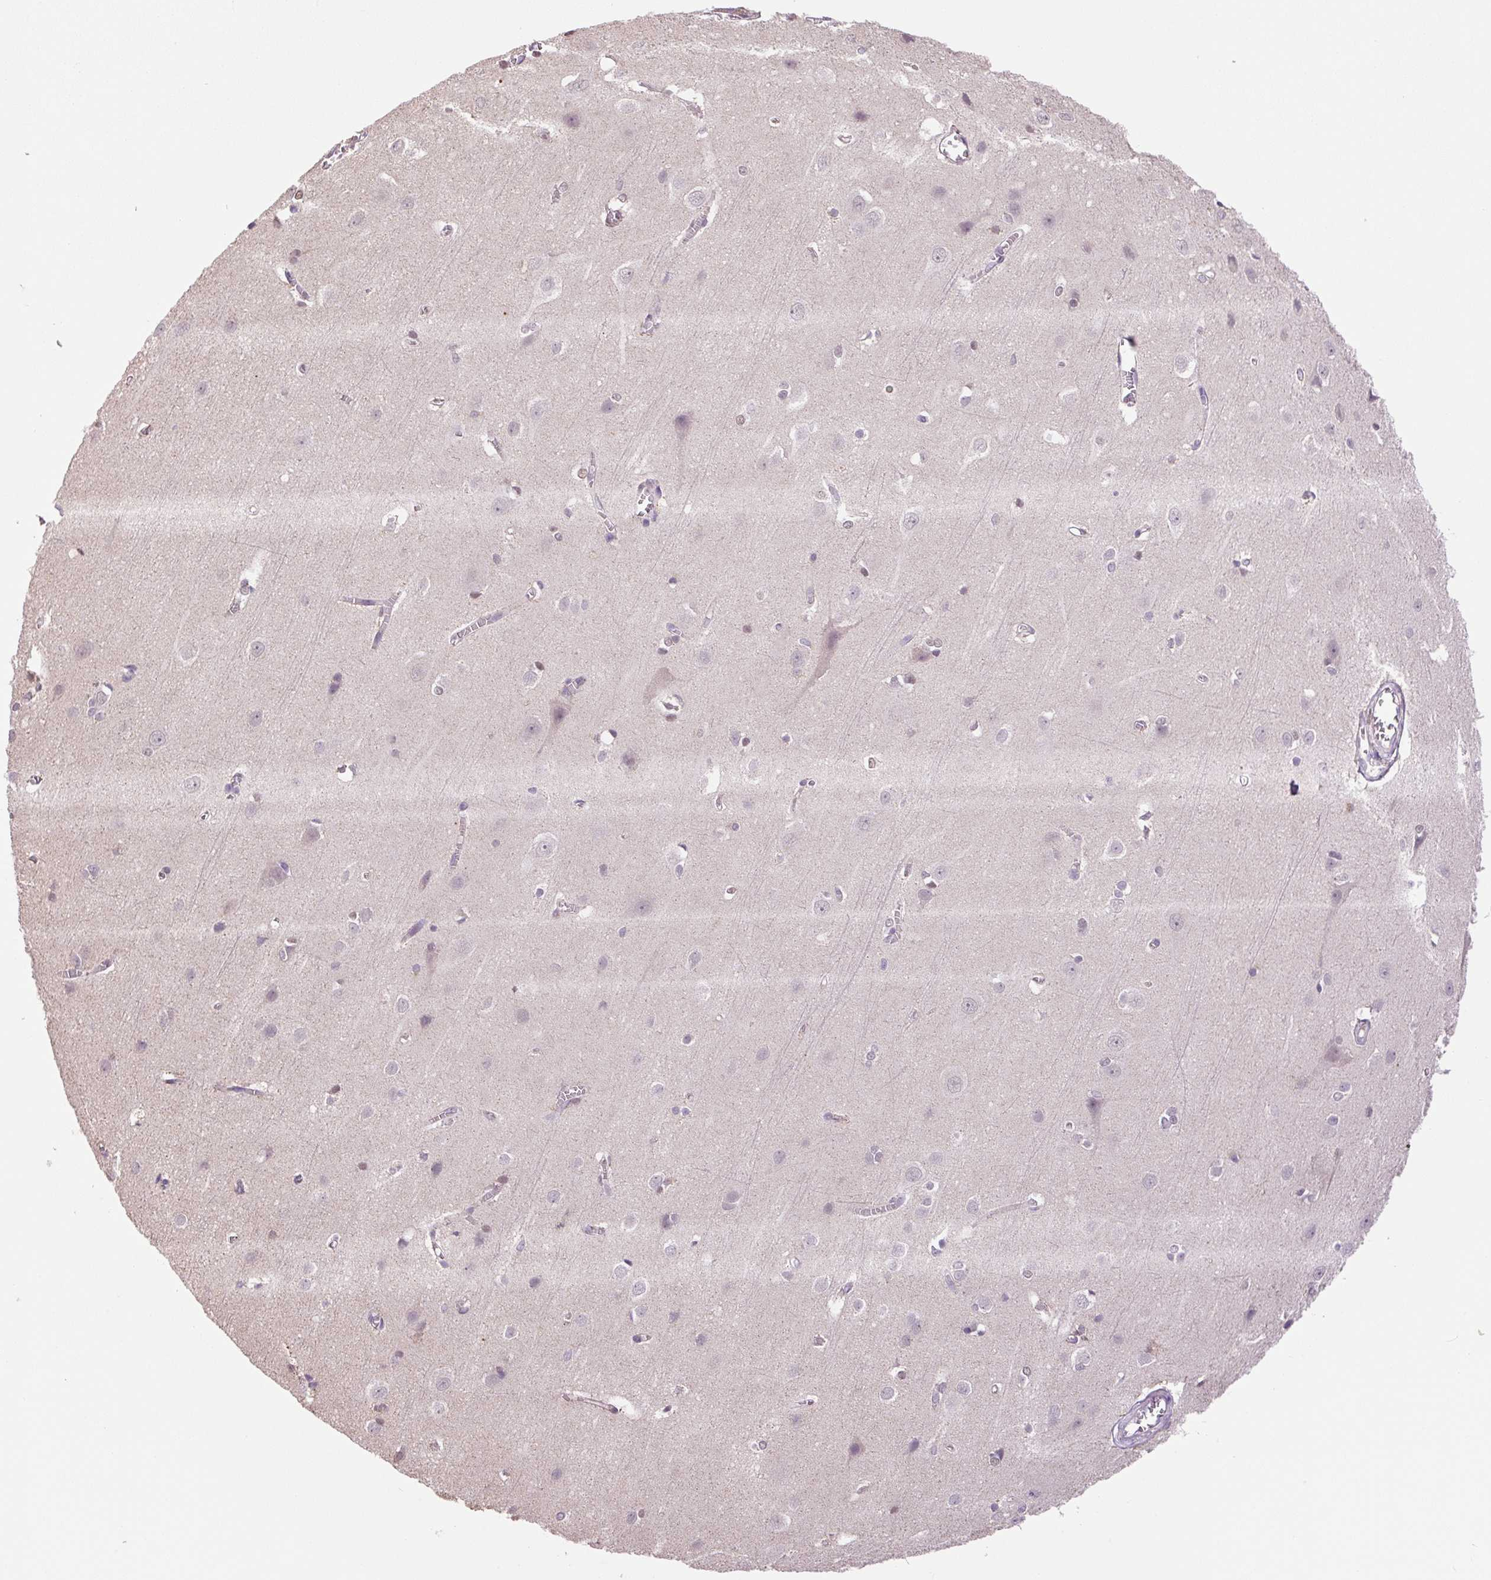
{"staining": {"intensity": "negative", "quantity": "none", "location": "none"}, "tissue": "cerebral cortex", "cell_type": "Endothelial cells", "image_type": "normal", "snomed": [{"axis": "morphology", "description": "Normal tissue, NOS"}, {"axis": "topography", "description": "Cerebral cortex"}], "caption": "Immunohistochemical staining of unremarkable human cerebral cortex shows no significant positivity in endothelial cells.", "gene": "SGF29", "patient": {"sex": "male", "age": 37}}